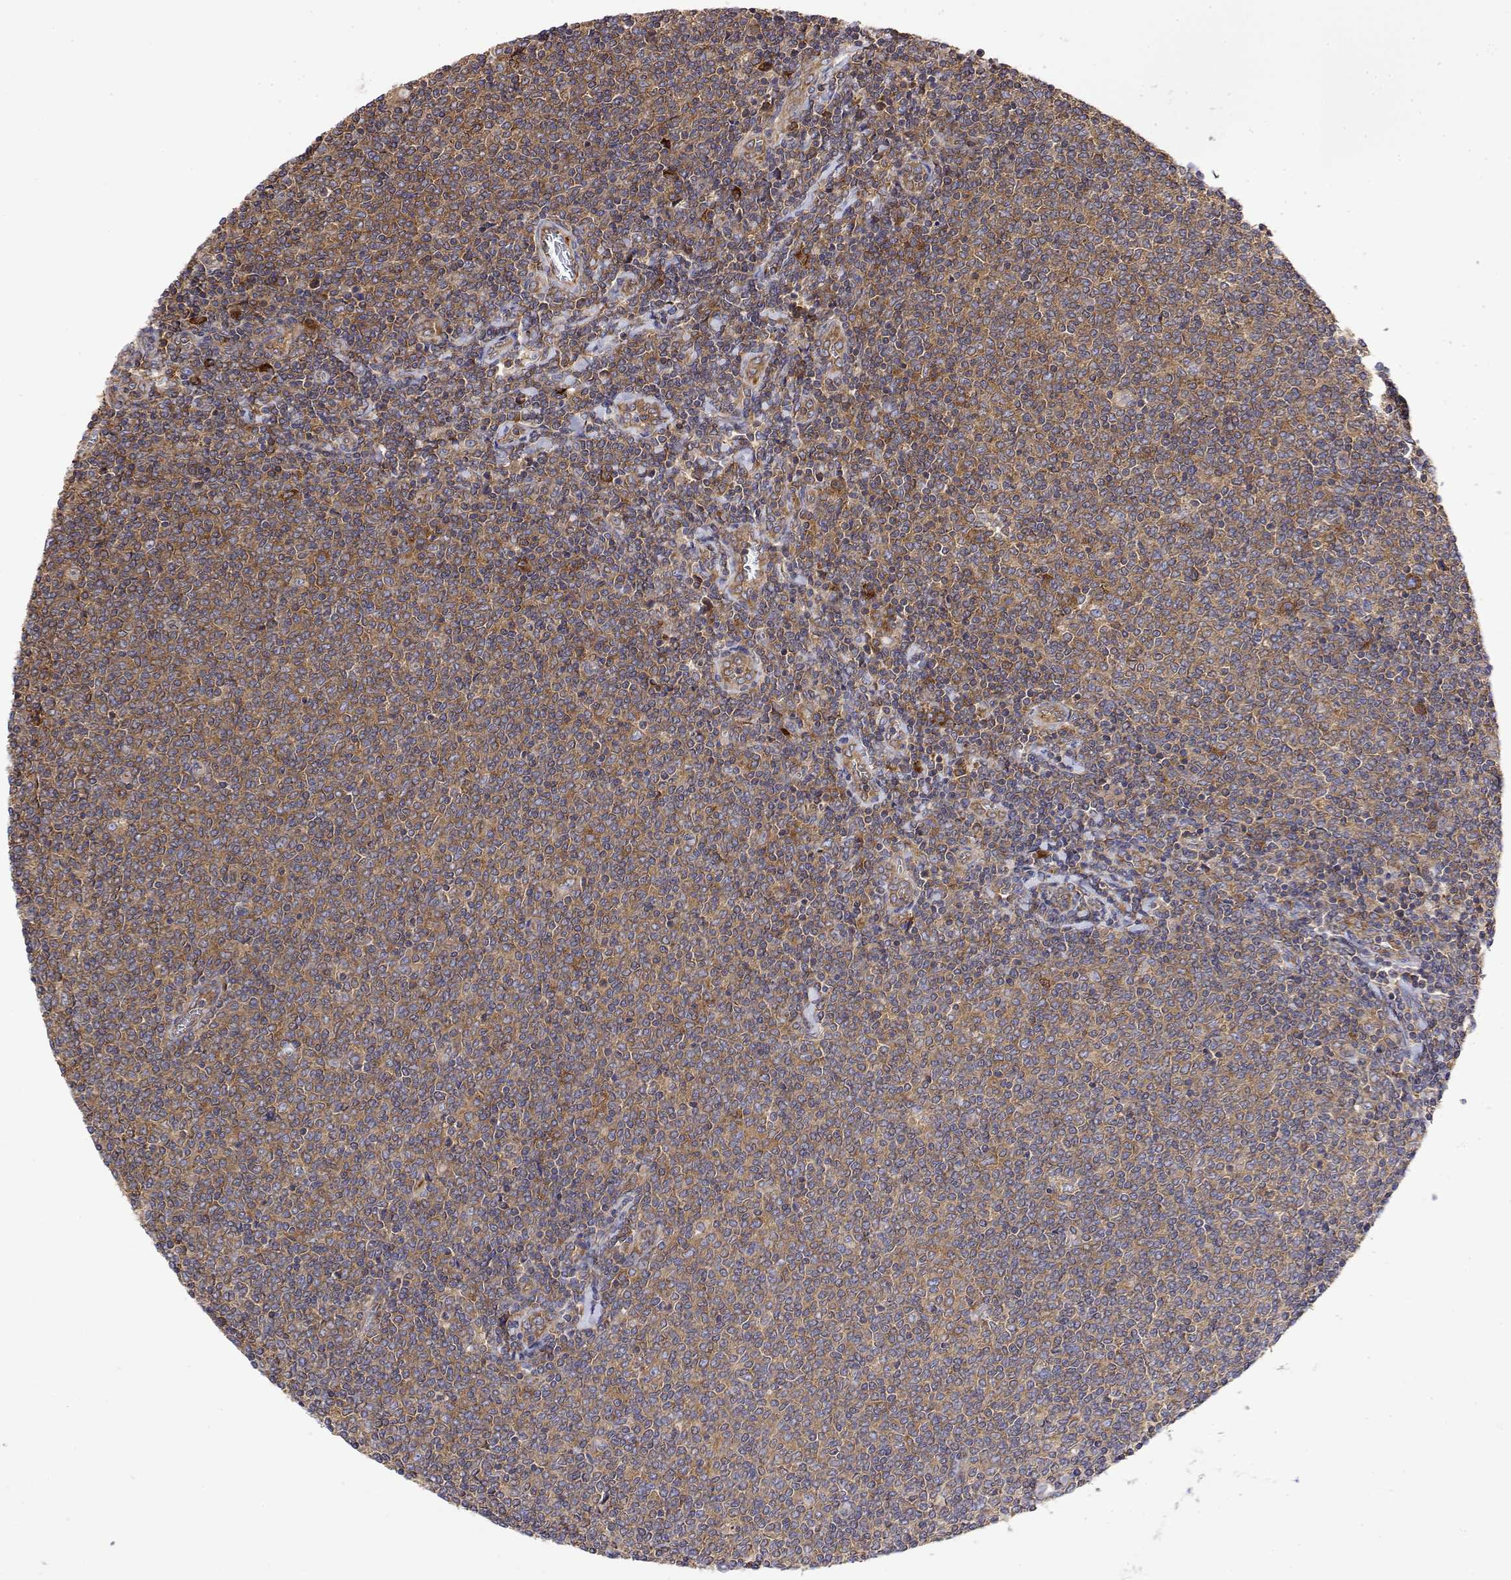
{"staining": {"intensity": "moderate", "quantity": ">75%", "location": "cytoplasmic/membranous"}, "tissue": "lymphoma", "cell_type": "Tumor cells", "image_type": "cancer", "snomed": [{"axis": "morphology", "description": "Malignant lymphoma, non-Hodgkin's type, Low grade"}, {"axis": "topography", "description": "Lymph node"}], "caption": "Immunohistochemical staining of human low-grade malignant lymphoma, non-Hodgkin's type exhibits moderate cytoplasmic/membranous protein staining in about >75% of tumor cells.", "gene": "EEF1G", "patient": {"sex": "male", "age": 52}}